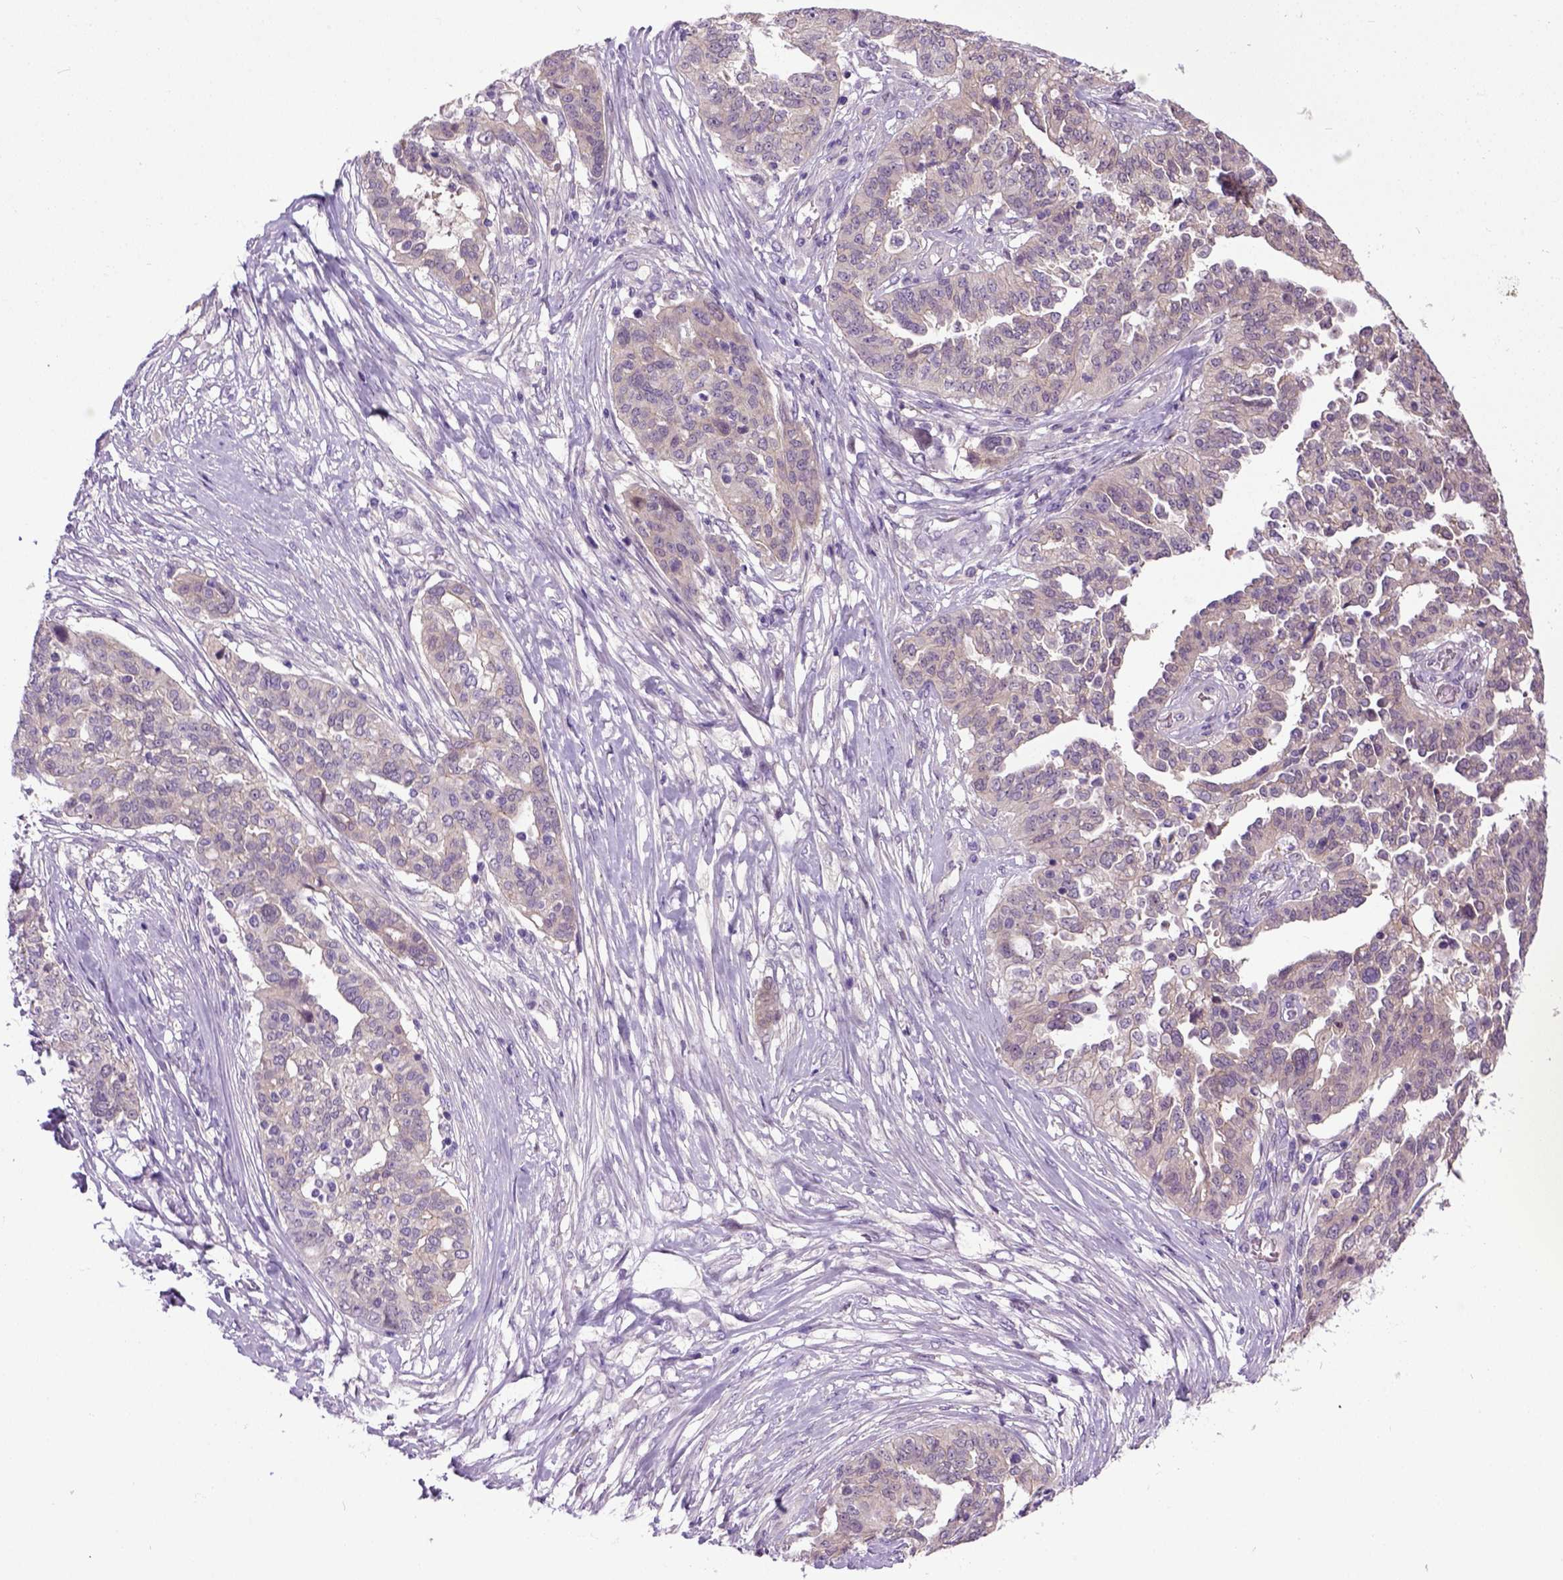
{"staining": {"intensity": "weak", "quantity": ">75%", "location": "cytoplasmic/membranous"}, "tissue": "ovarian cancer", "cell_type": "Tumor cells", "image_type": "cancer", "snomed": [{"axis": "morphology", "description": "Cystadenocarcinoma, serous, NOS"}, {"axis": "topography", "description": "Ovary"}], "caption": "Protein staining by IHC displays weak cytoplasmic/membranous expression in approximately >75% of tumor cells in serous cystadenocarcinoma (ovarian). (DAB IHC, brown staining for protein, blue staining for nuclei).", "gene": "NEK5", "patient": {"sex": "female", "age": 67}}